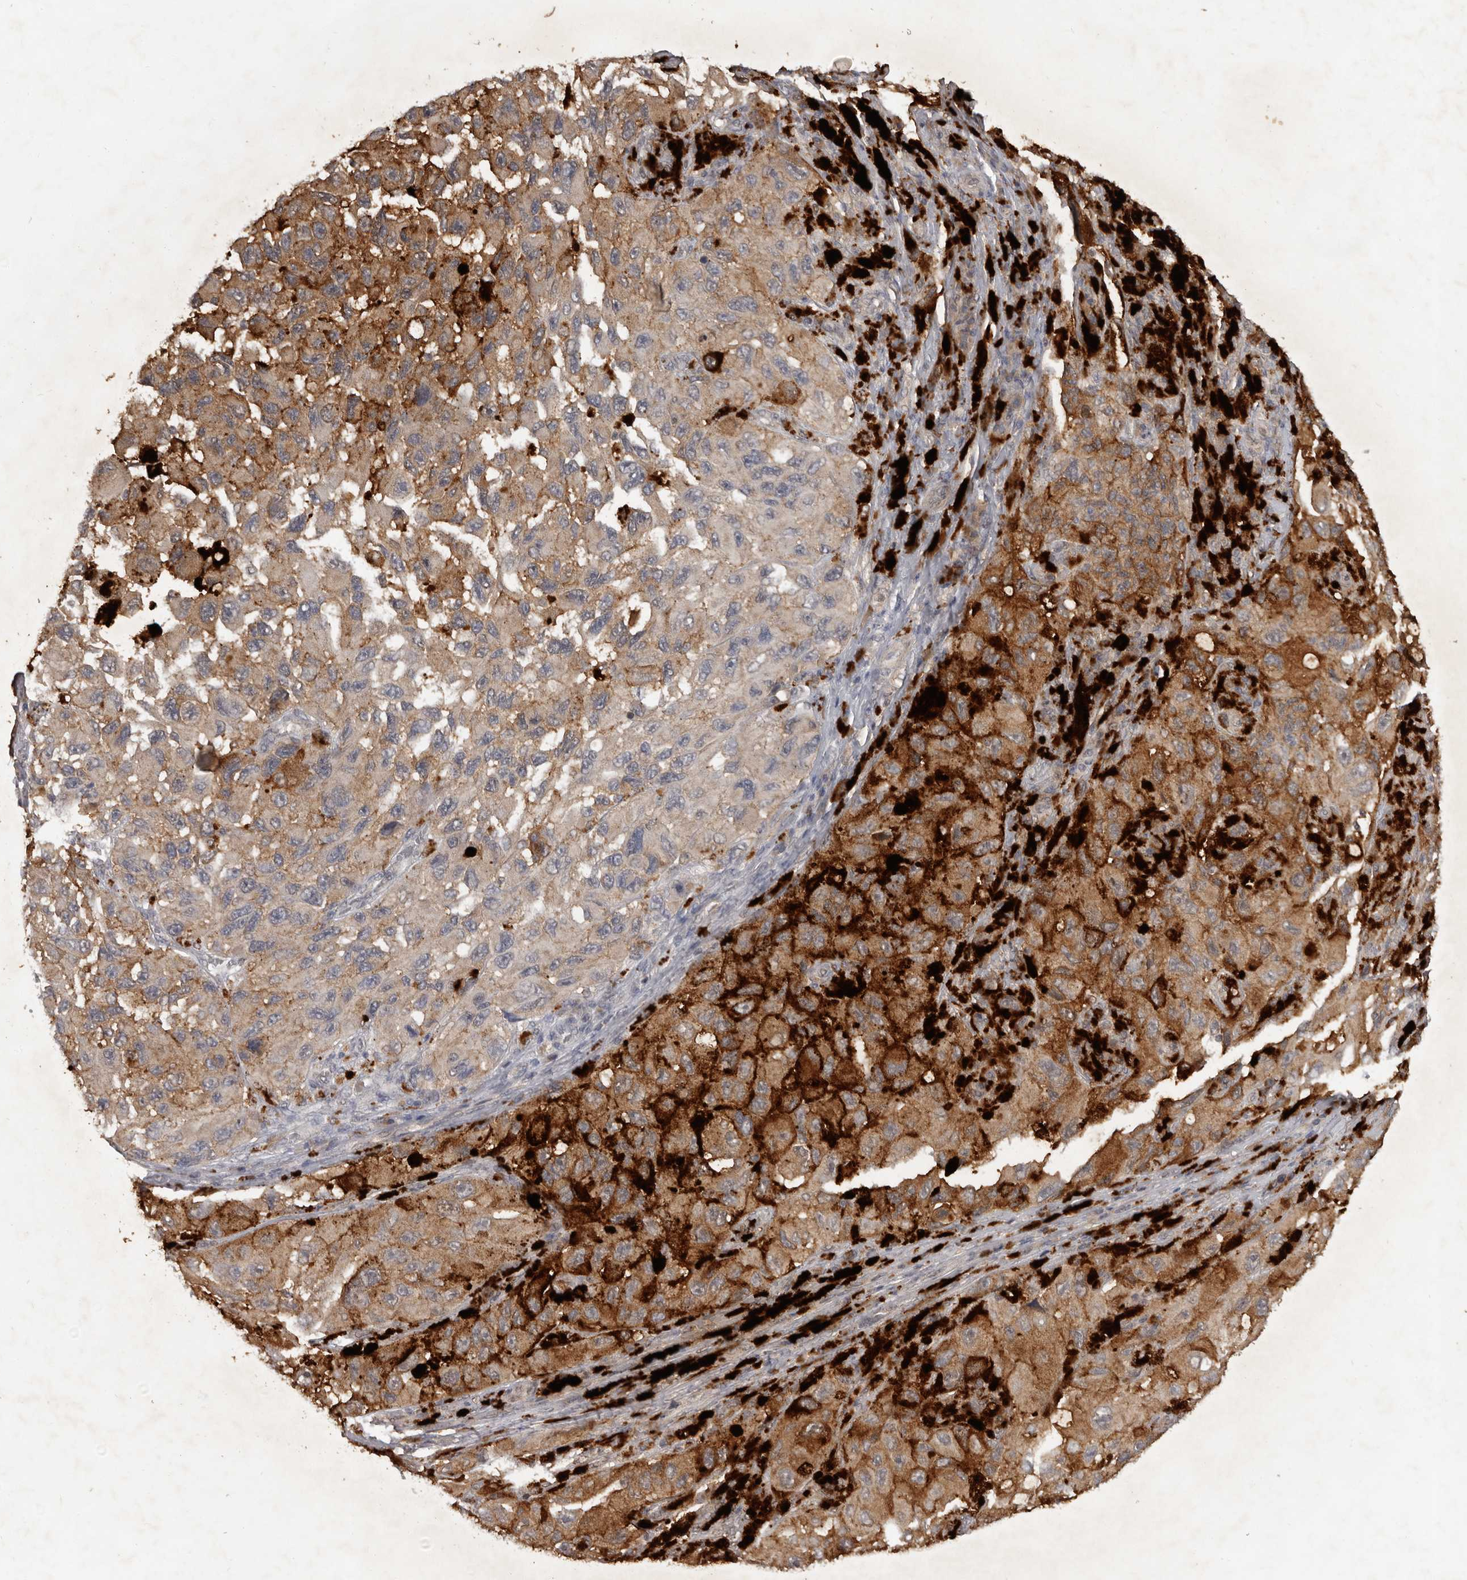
{"staining": {"intensity": "moderate", "quantity": "25%-75%", "location": "cytoplasmic/membranous"}, "tissue": "melanoma", "cell_type": "Tumor cells", "image_type": "cancer", "snomed": [{"axis": "morphology", "description": "Malignant melanoma, NOS"}, {"axis": "topography", "description": "Skin"}], "caption": "The micrograph shows staining of malignant melanoma, revealing moderate cytoplasmic/membranous protein positivity (brown color) within tumor cells.", "gene": "MTF1", "patient": {"sex": "female", "age": 73}}